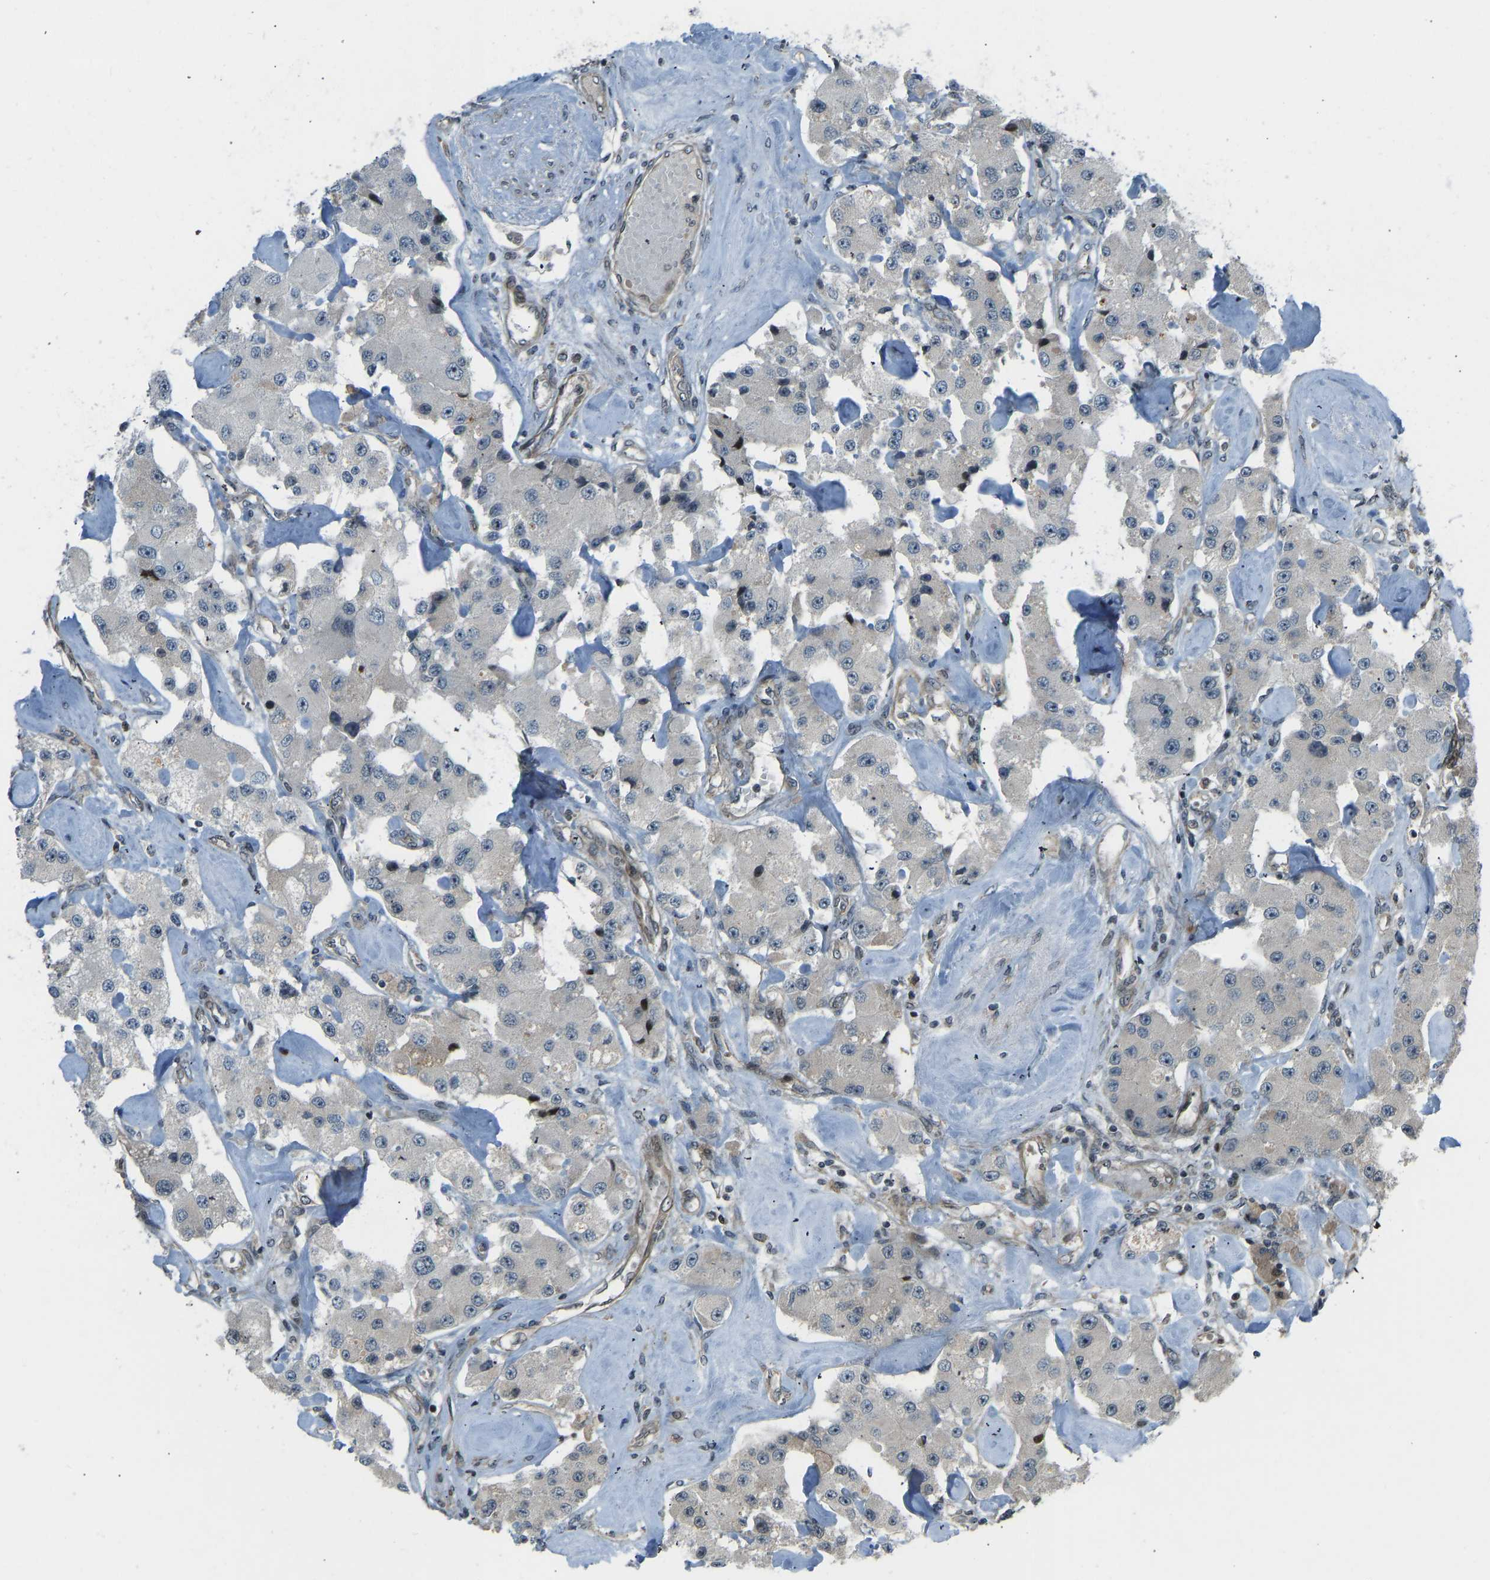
{"staining": {"intensity": "negative", "quantity": "none", "location": "none"}, "tissue": "carcinoid", "cell_type": "Tumor cells", "image_type": "cancer", "snomed": [{"axis": "morphology", "description": "Carcinoid, malignant, NOS"}, {"axis": "topography", "description": "Pancreas"}], "caption": "Tumor cells show no significant protein positivity in carcinoid.", "gene": "SVOPL", "patient": {"sex": "male", "age": 41}}